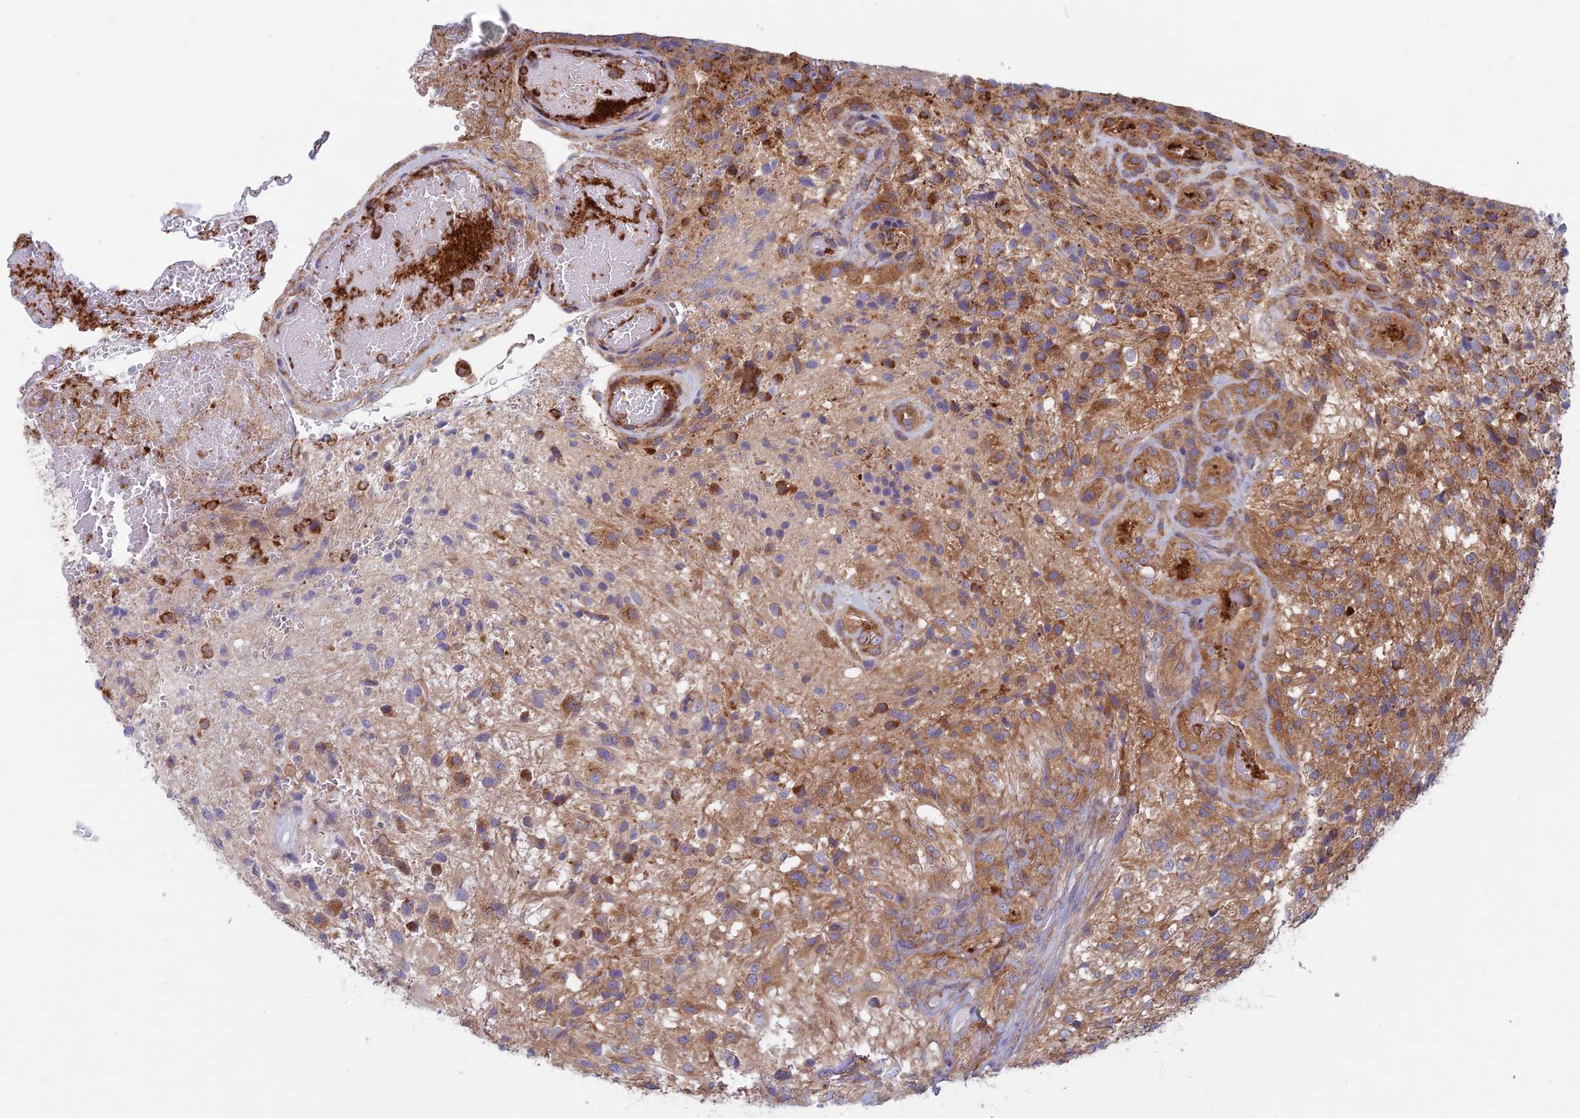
{"staining": {"intensity": "moderate", "quantity": "25%-75%", "location": "cytoplasmic/membranous"}, "tissue": "glioma", "cell_type": "Tumor cells", "image_type": "cancer", "snomed": [{"axis": "morphology", "description": "Glioma, malignant, High grade"}, {"axis": "topography", "description": "Brain"}], "caption": "Glioma tissue displays moderate cytoplasmic/membranous staining in about 25%-75% of tumor cells, visualized by immunohistochemistry. The staining is performed using DAB brown chromogen to label protein expression. The nuclei are counter-stained blue using hematoxylin.", "gene": "DNM1L", "patient": {"sex": "male", "age": 56}}